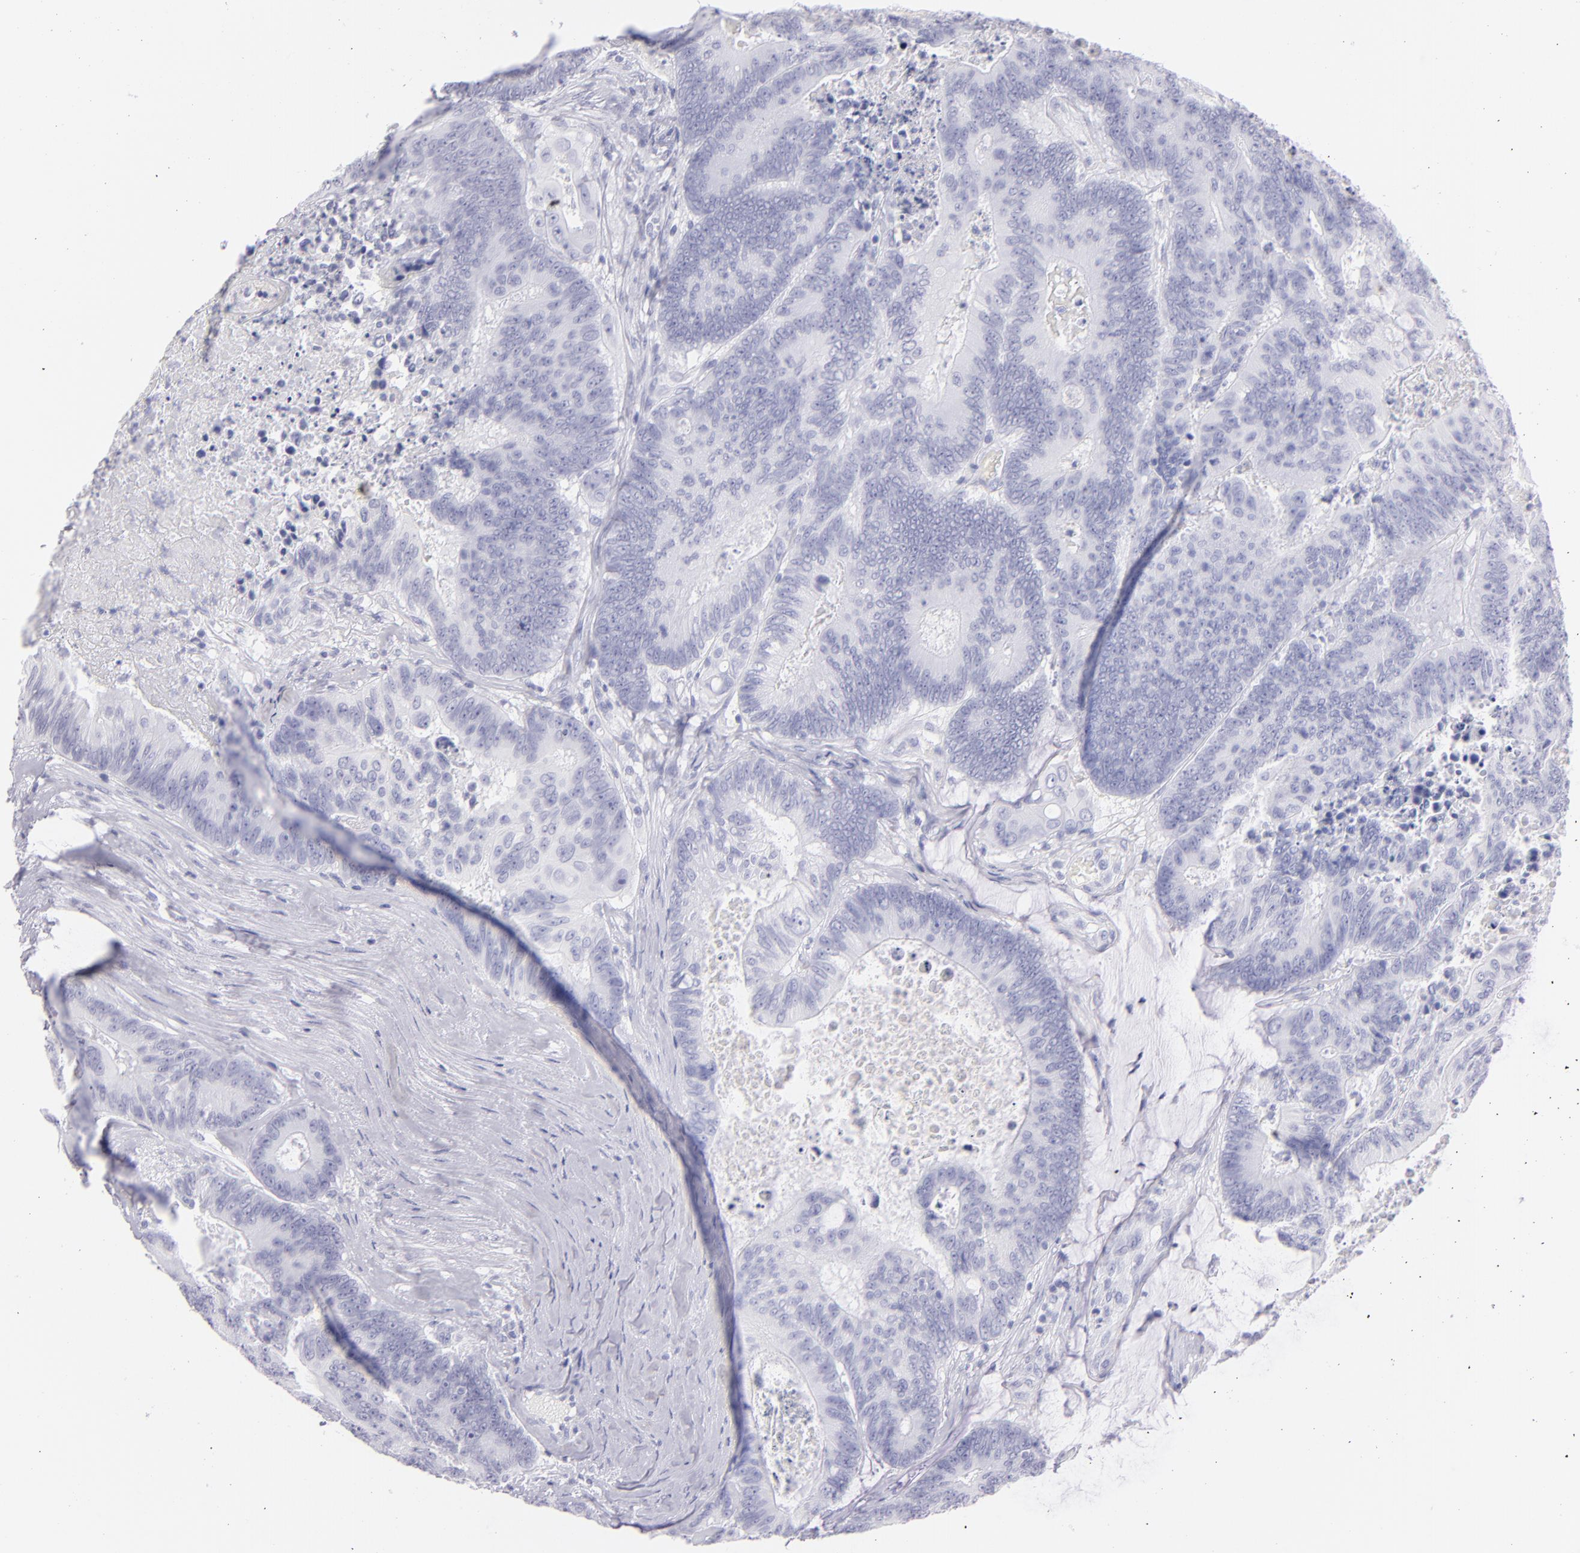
{"staining": {"intensity": "negative", "quantity": "none", "location": "none"}, "tissue": "colorectal cancer", "cell_type": "Tumor cells", "image_type": "cancer", "snomed": [{"axis": "morphology", "description": "Adenocarcinoma, NOS"}, {"axis": "topography", "description": "Colon"}], "caption": "Image shows no protein expression in tumor cells of adenocarcinoma (colorectal) tissue.", "gene": "PRPH", "patient": {"sex": "male", "age": 65}}